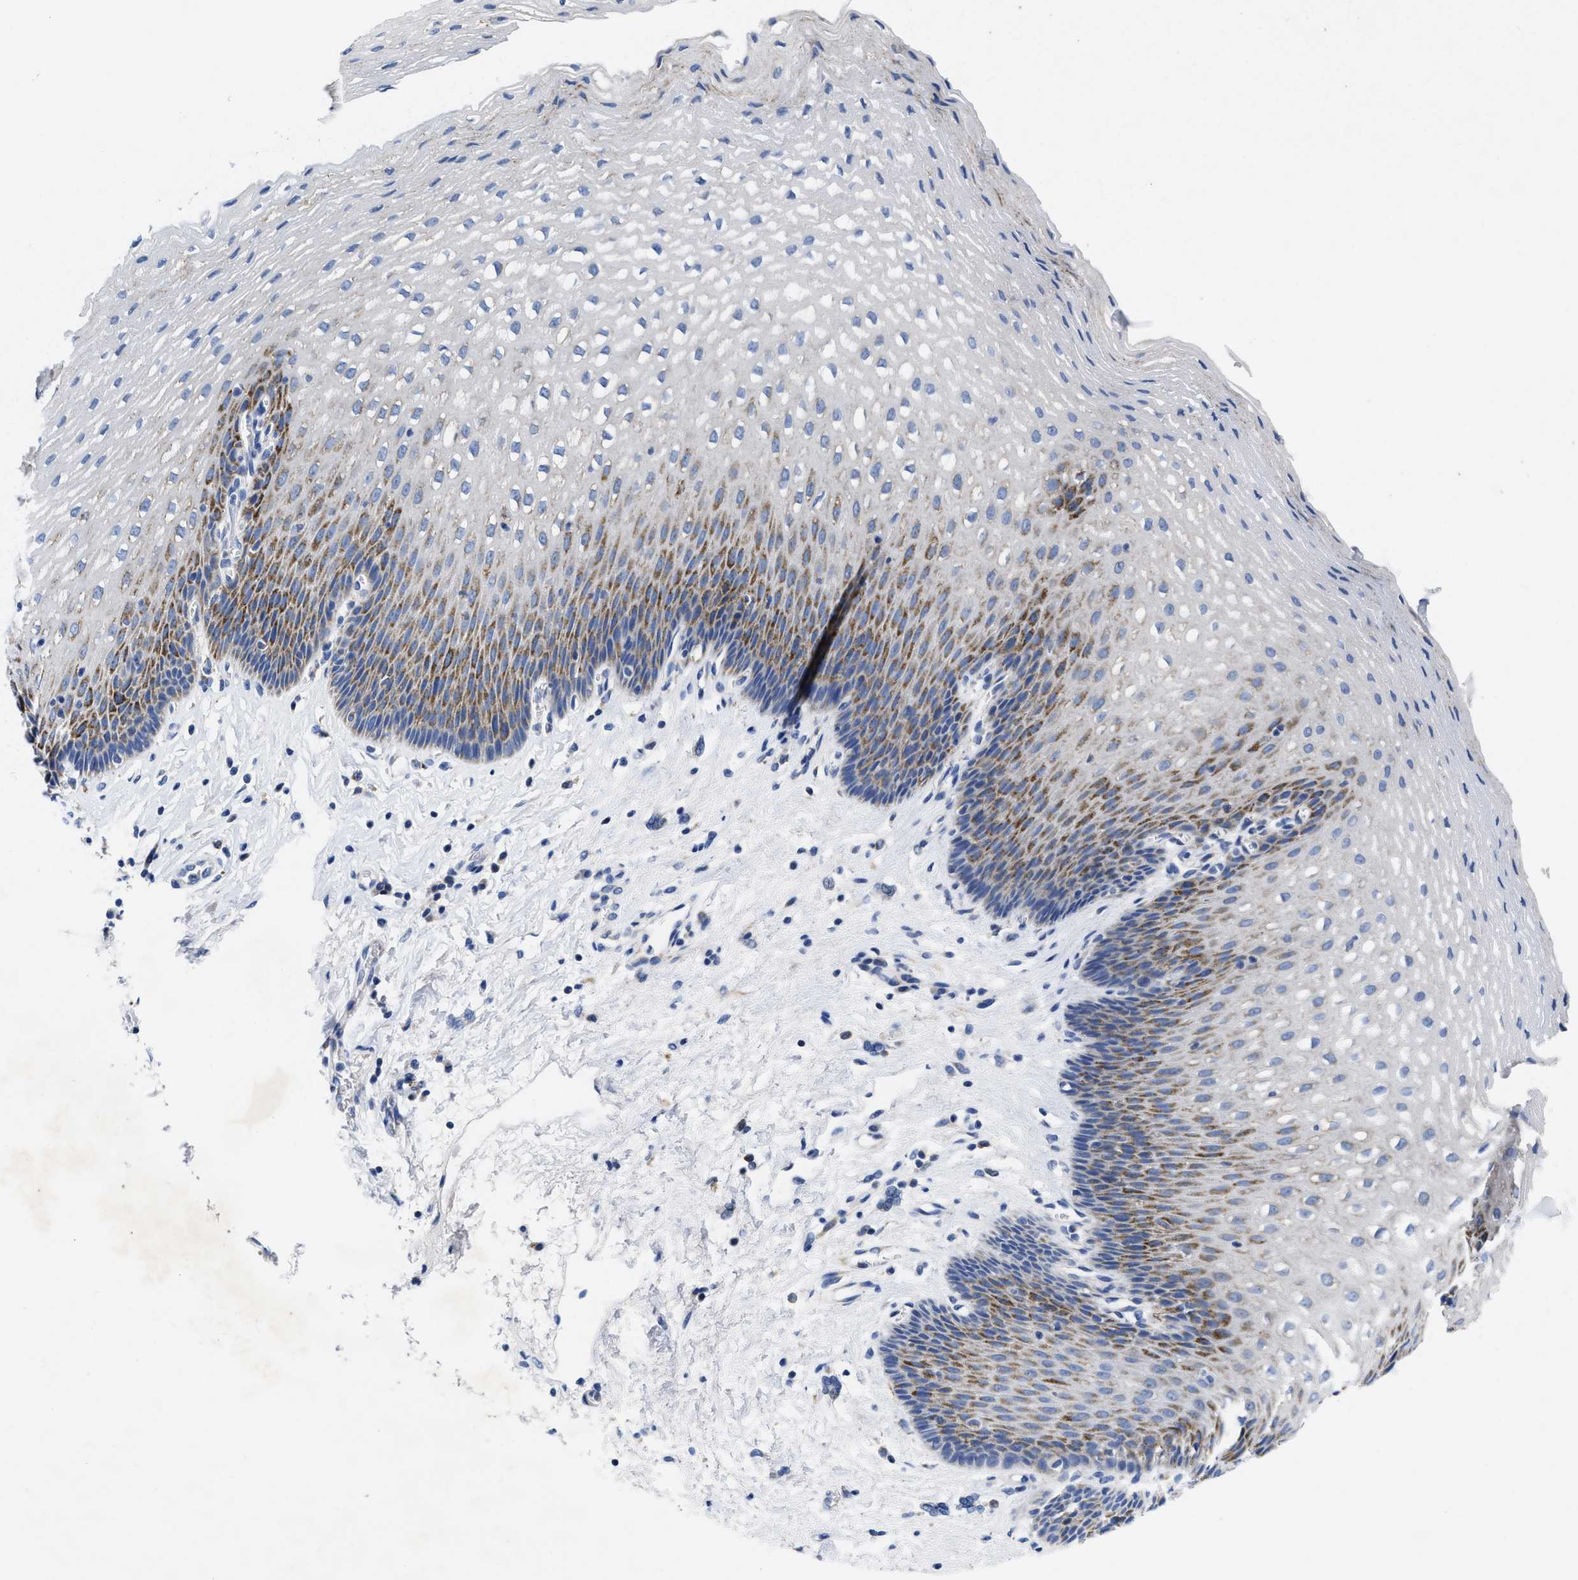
{"staining": {"intensity": "moderate", "quantity": "25%-75%", "location": "cytoplasmic/membranous"}, "tissue": "esophagus", "cell_type": "Squamous epithelial cells", "image_type": "normal", "snomed": [{"axis": "morphology", "description": "Normal tissue, NOS"}, {"axis": "topography", "description": "Esophagus"}], "caption": "IHC micrograph of benign esophagus: human esophagus stained using immunohistochemistry demonstrates medium levels of moderate protein expression localized specifically in the cytoplasmic/membranous of squamous epithelial cells, appearing as a cytoplasmic/membranous brown color.", "gene": "TBRG4", "patient": {"sex": "male", "age": 48}}